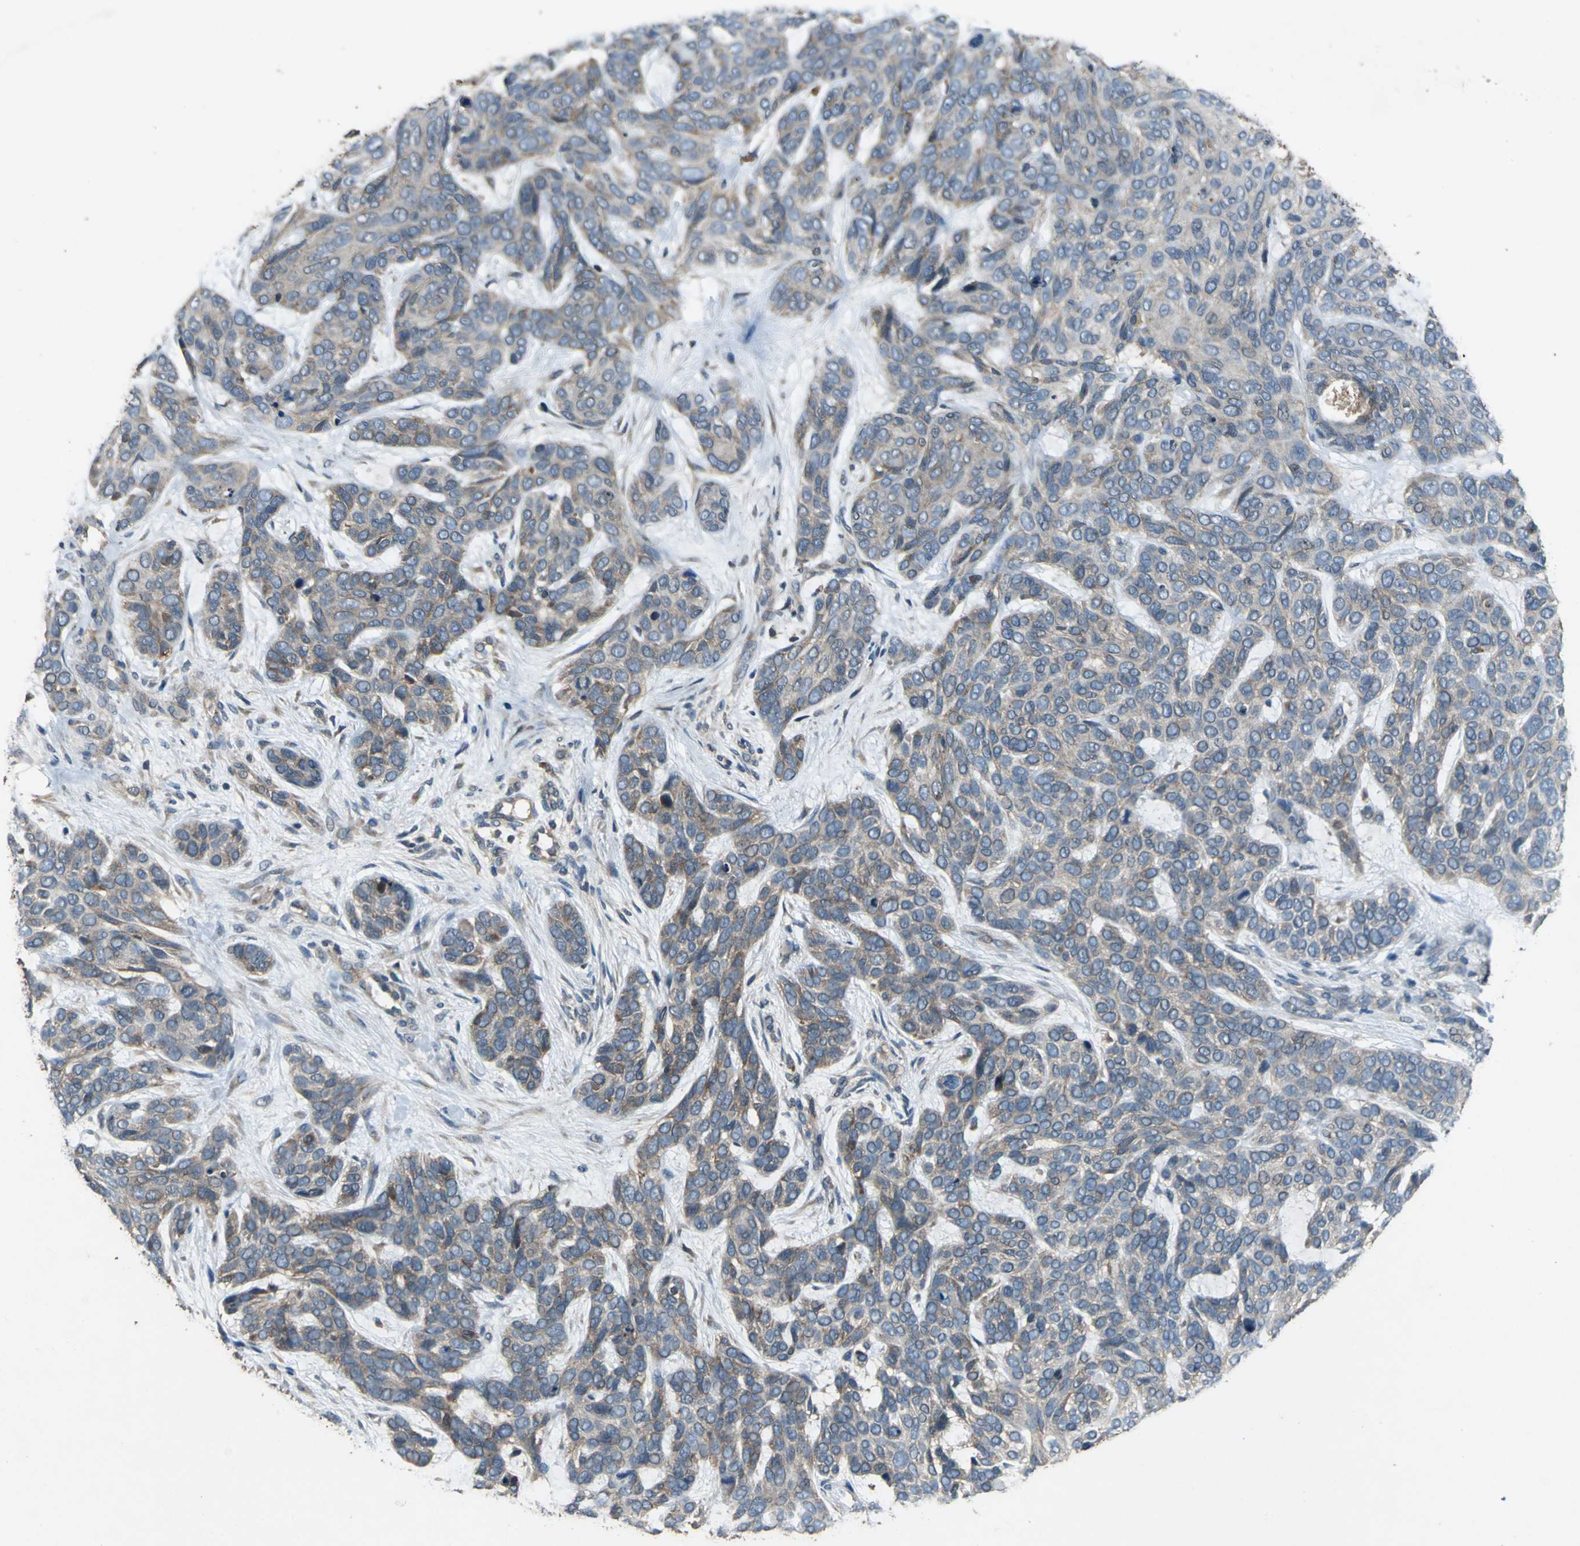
{"staining": {"intensity": "moderate", "quantity": ">75%", "location": "cytoplasmic/membranous"}, "tissue": "skin cancer", "cell_type": "Tumor cells", "image_type": "cancer", "snomed": [{"axis": "morphology", "description": "Basal cell carcinoma"}, {"axis": "topography", "description": "Skin"}], "caption": "Protein staining of skin cancer (basal cell carcinoma) tissue displays moderate cytoplasmic/membranous staining in approximately >75% of tumor cells. Nuclei are stained in blue.", "gene": "ZNF608", "patient": {"sex": "male", "age": 87}}